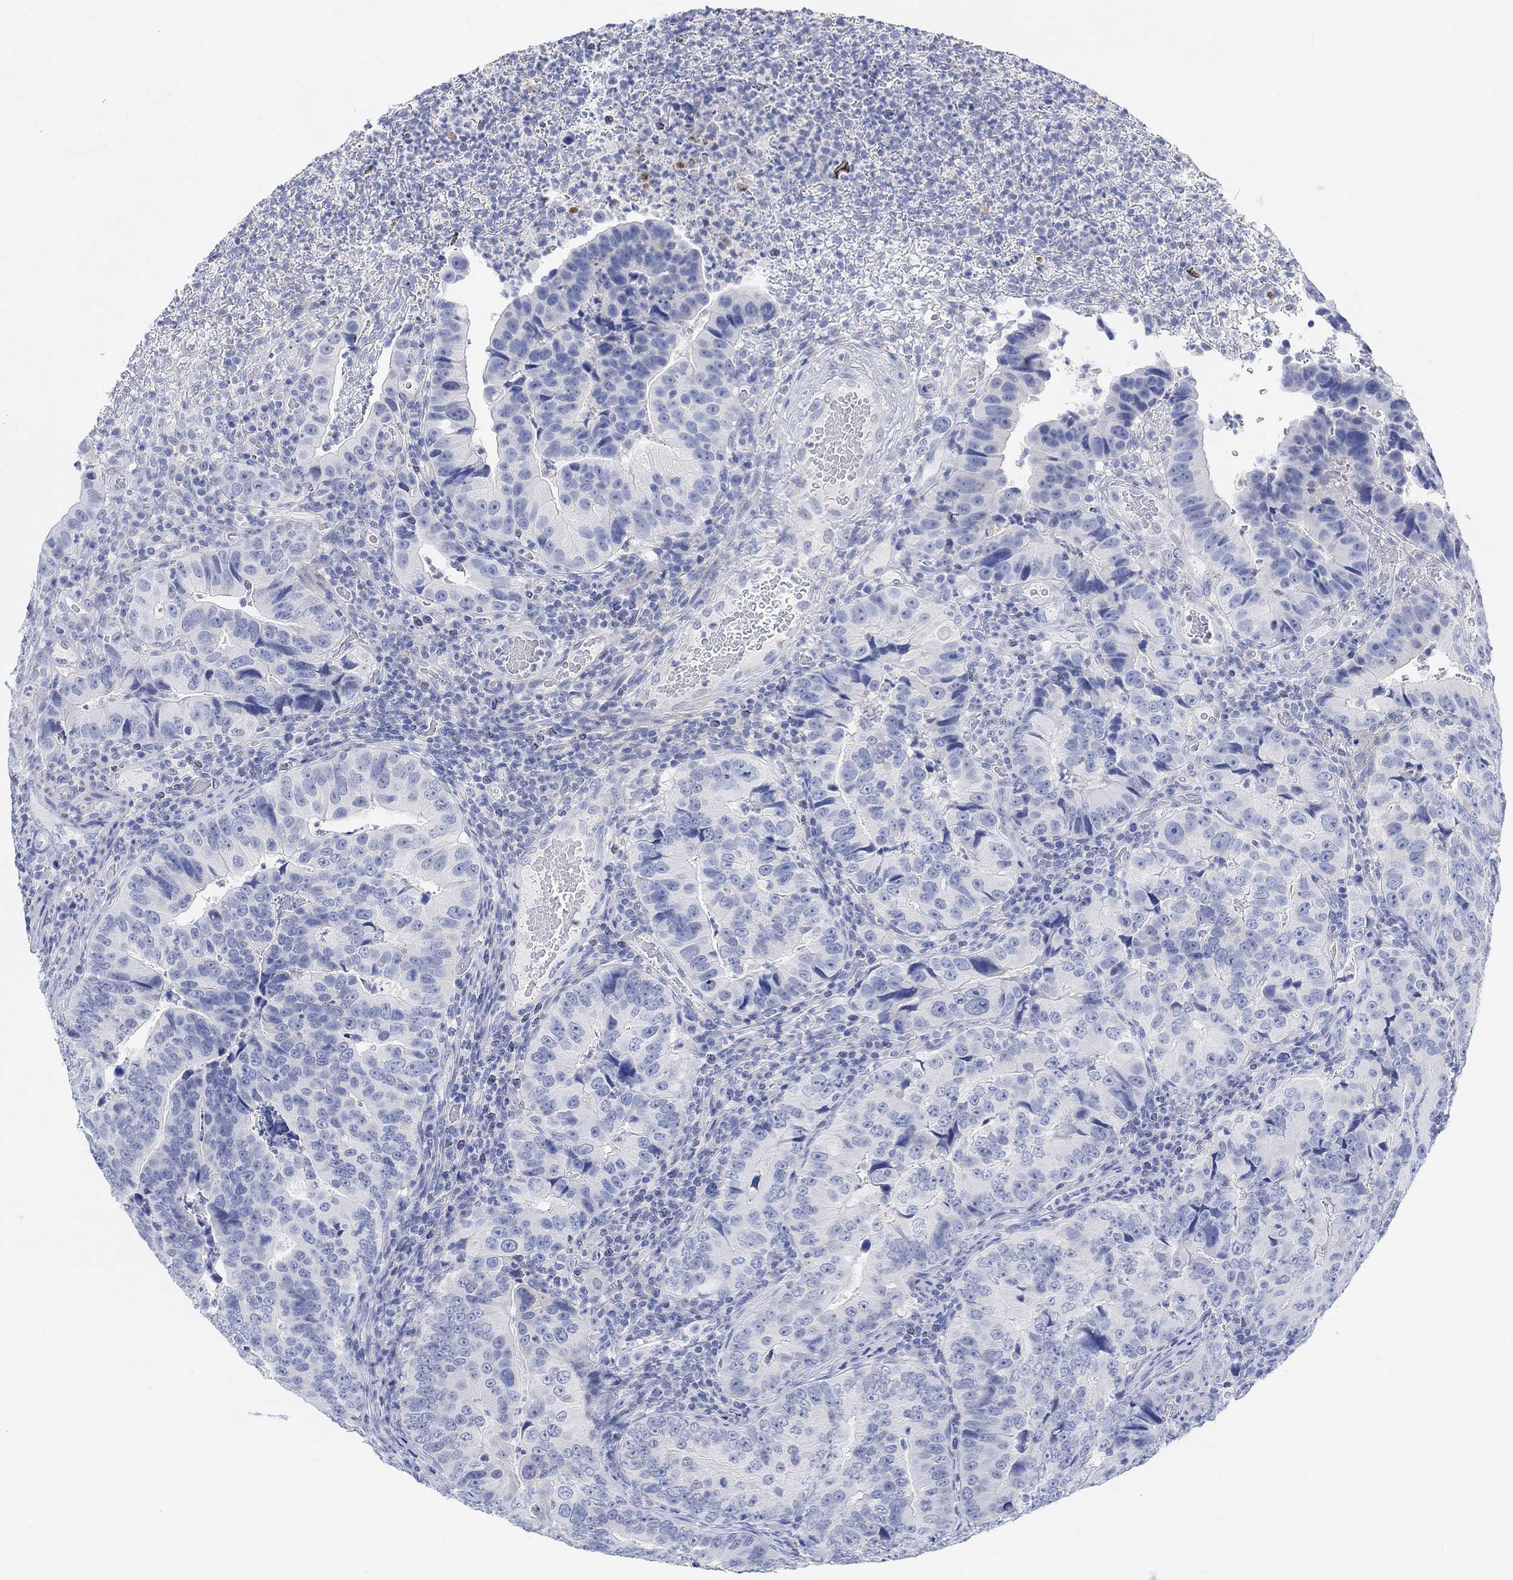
{"staining": {"intensity": "negative", "quantity": "none", "location": "none"}, "tissue": "colorectal cancer", "cell_type": "Tumor cells", "image_type": "cancer", "snomed": [{"axis": "morphology", "description": "Adenocarcinoma, NOS"}, {"axis": "topography", "description": "Colon"}], "caption": "IHC image of human colorectal cancer stained for a protein (brown), which demonstrates no expression in tumor cells. (Brightfield microscopy of DAB immunohistochemistry (IHC) at high magnification).", "gene": "ENO4", "patient": {"sex": "female", "age": 72}}